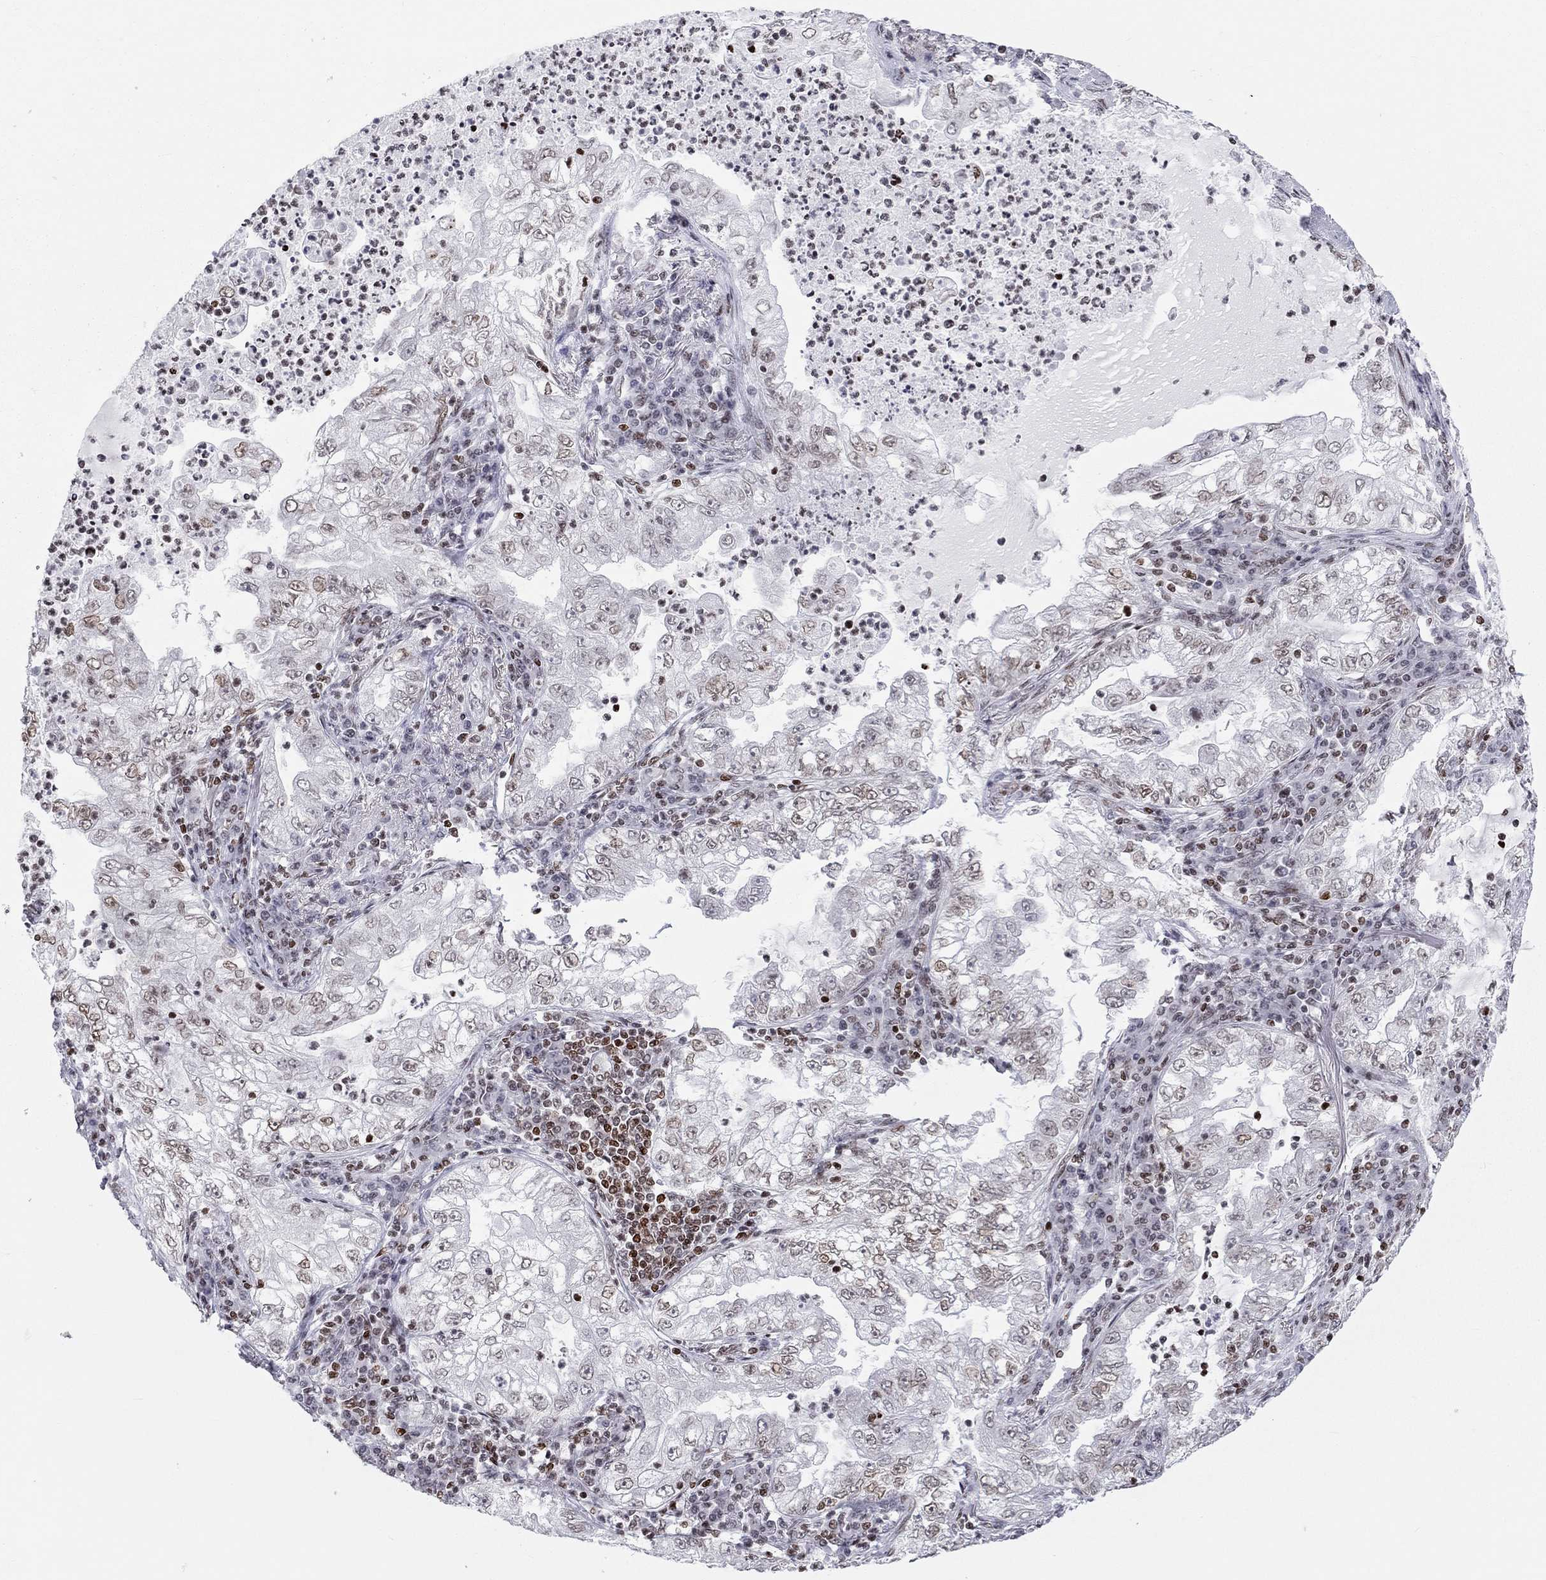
{"staining": {"intensity": "weak", "quantity": "<25%", "location": "nuclear"}, "tissue": "lung cancer", "cell_type": "Tumor cells", "image_type": "cancer", "snomed": [{"axis": "morphology", "description": "Adenocarcinoma, NOS"}, {"axis": "topography", "description": "Lung"}], "caption": "This photomicrograph is of adenocarcinoma (lung) stained with immunohistochemistry (IHC) to label a protein in brown with the nuclei are counter-stained blue. There is no expression in tumor cells. Nuclei are stained in blue.", "gene": "H2AX", "patient": {"sex": "female", "age": 73}}